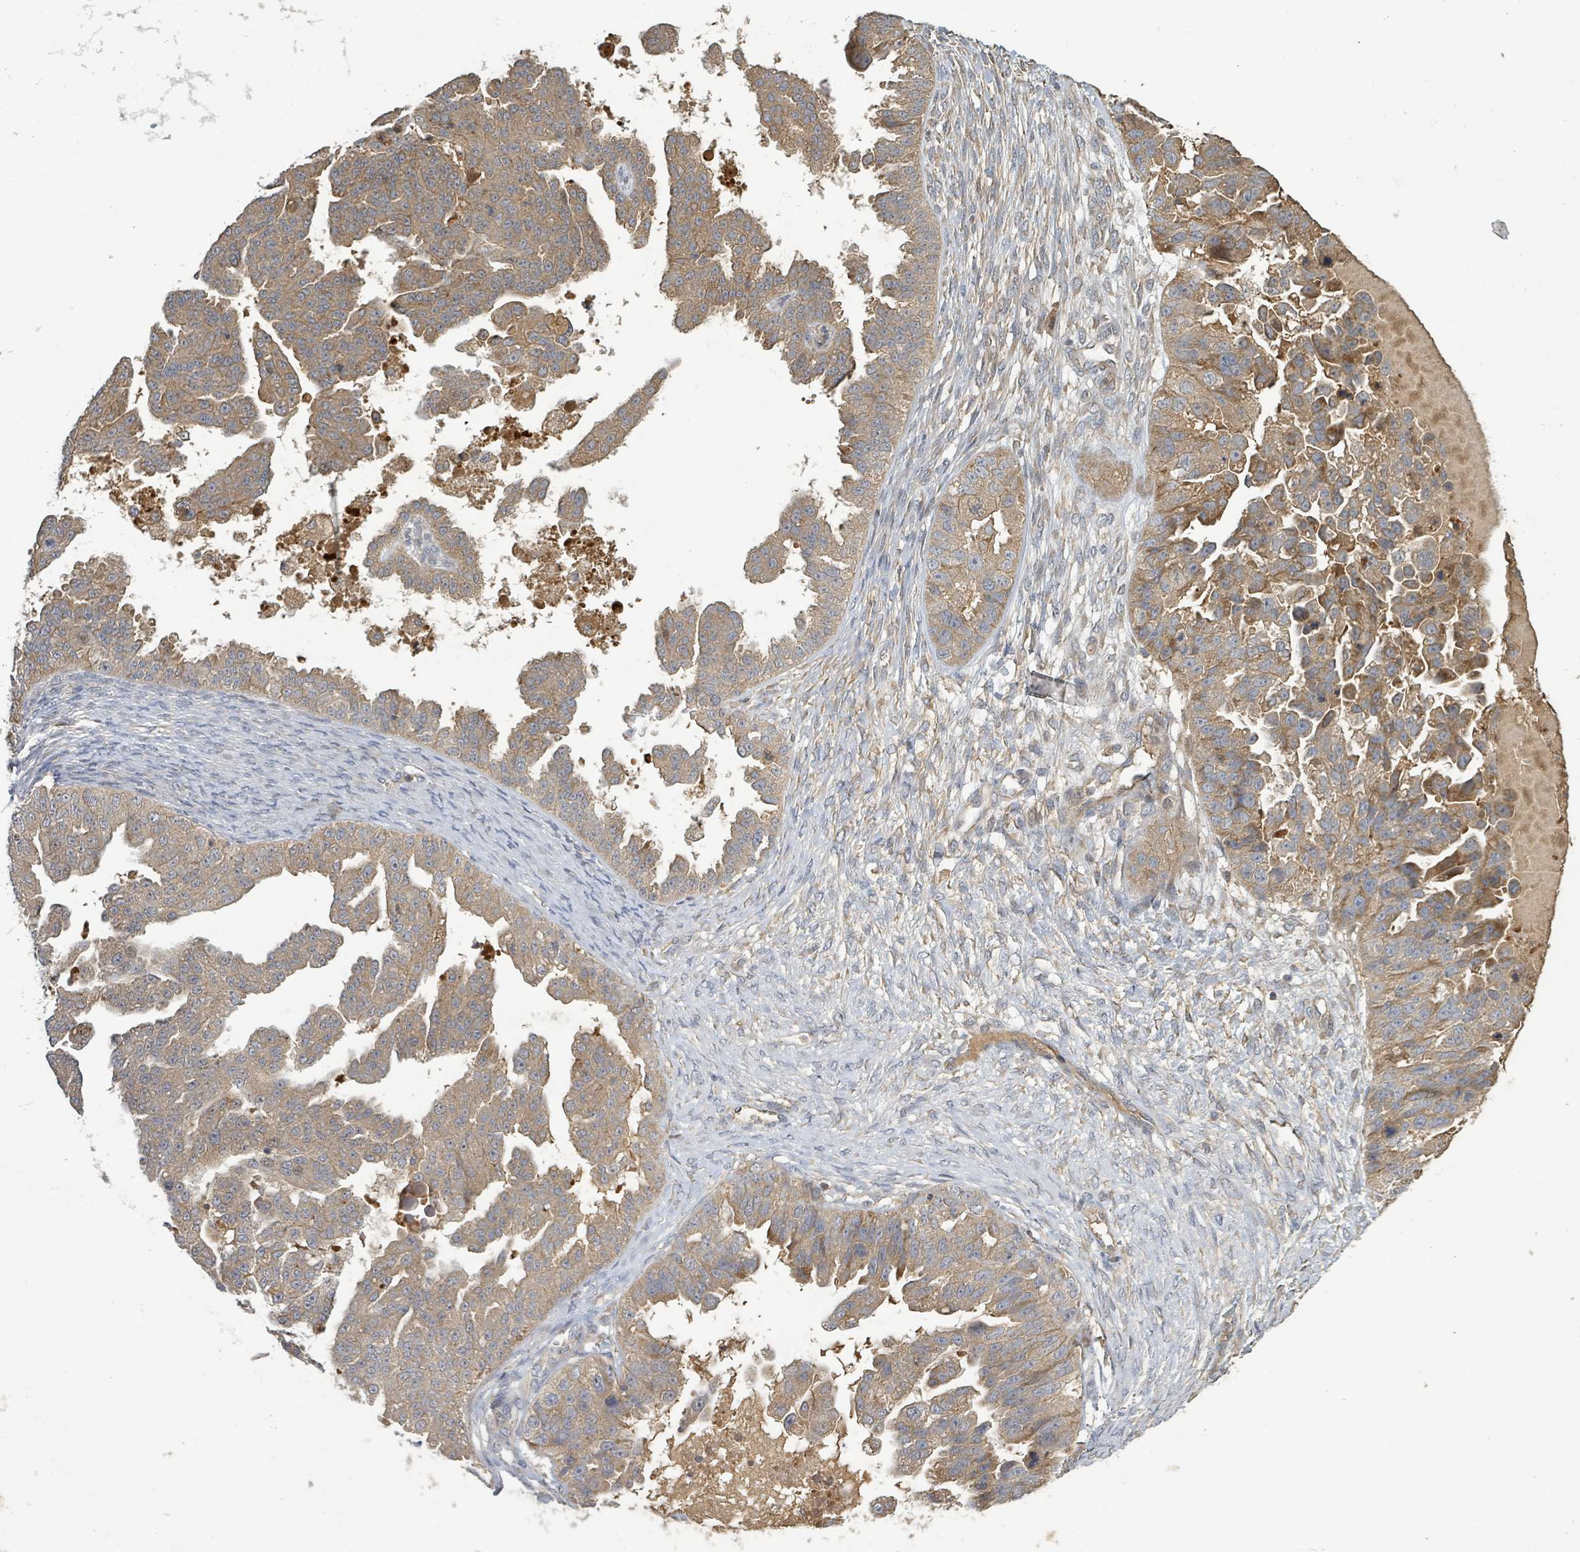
{"staining": {"intensity": "weak", "quantity": ">75%", "location": "cytoplasmic/membranous"}, "tissue": "ovarian cancer", "cell_type": "Tumor cells", "image_type": "cancer", "snomed": [{"axis": "morphology", "description": "Cystadenocarcinoma, serous, NOS"}, {"axis": "topography", "description": "Ovary"}], "caption": "A high-resolution micrograph shows immunohistochemistry staining of ovarian serous cystadenocarcinoma, which exhibits weak cytoplasmic/membranous staining in approximately >75% of tumor cells. (Stains: DAB (3,3'-diaminobenzidine) in brown, nuclei in blue, Microscopy: brightfield microscopy at high magnification).", "gene": "STARD4", "patient": {"sex": "female", "age": 58}}